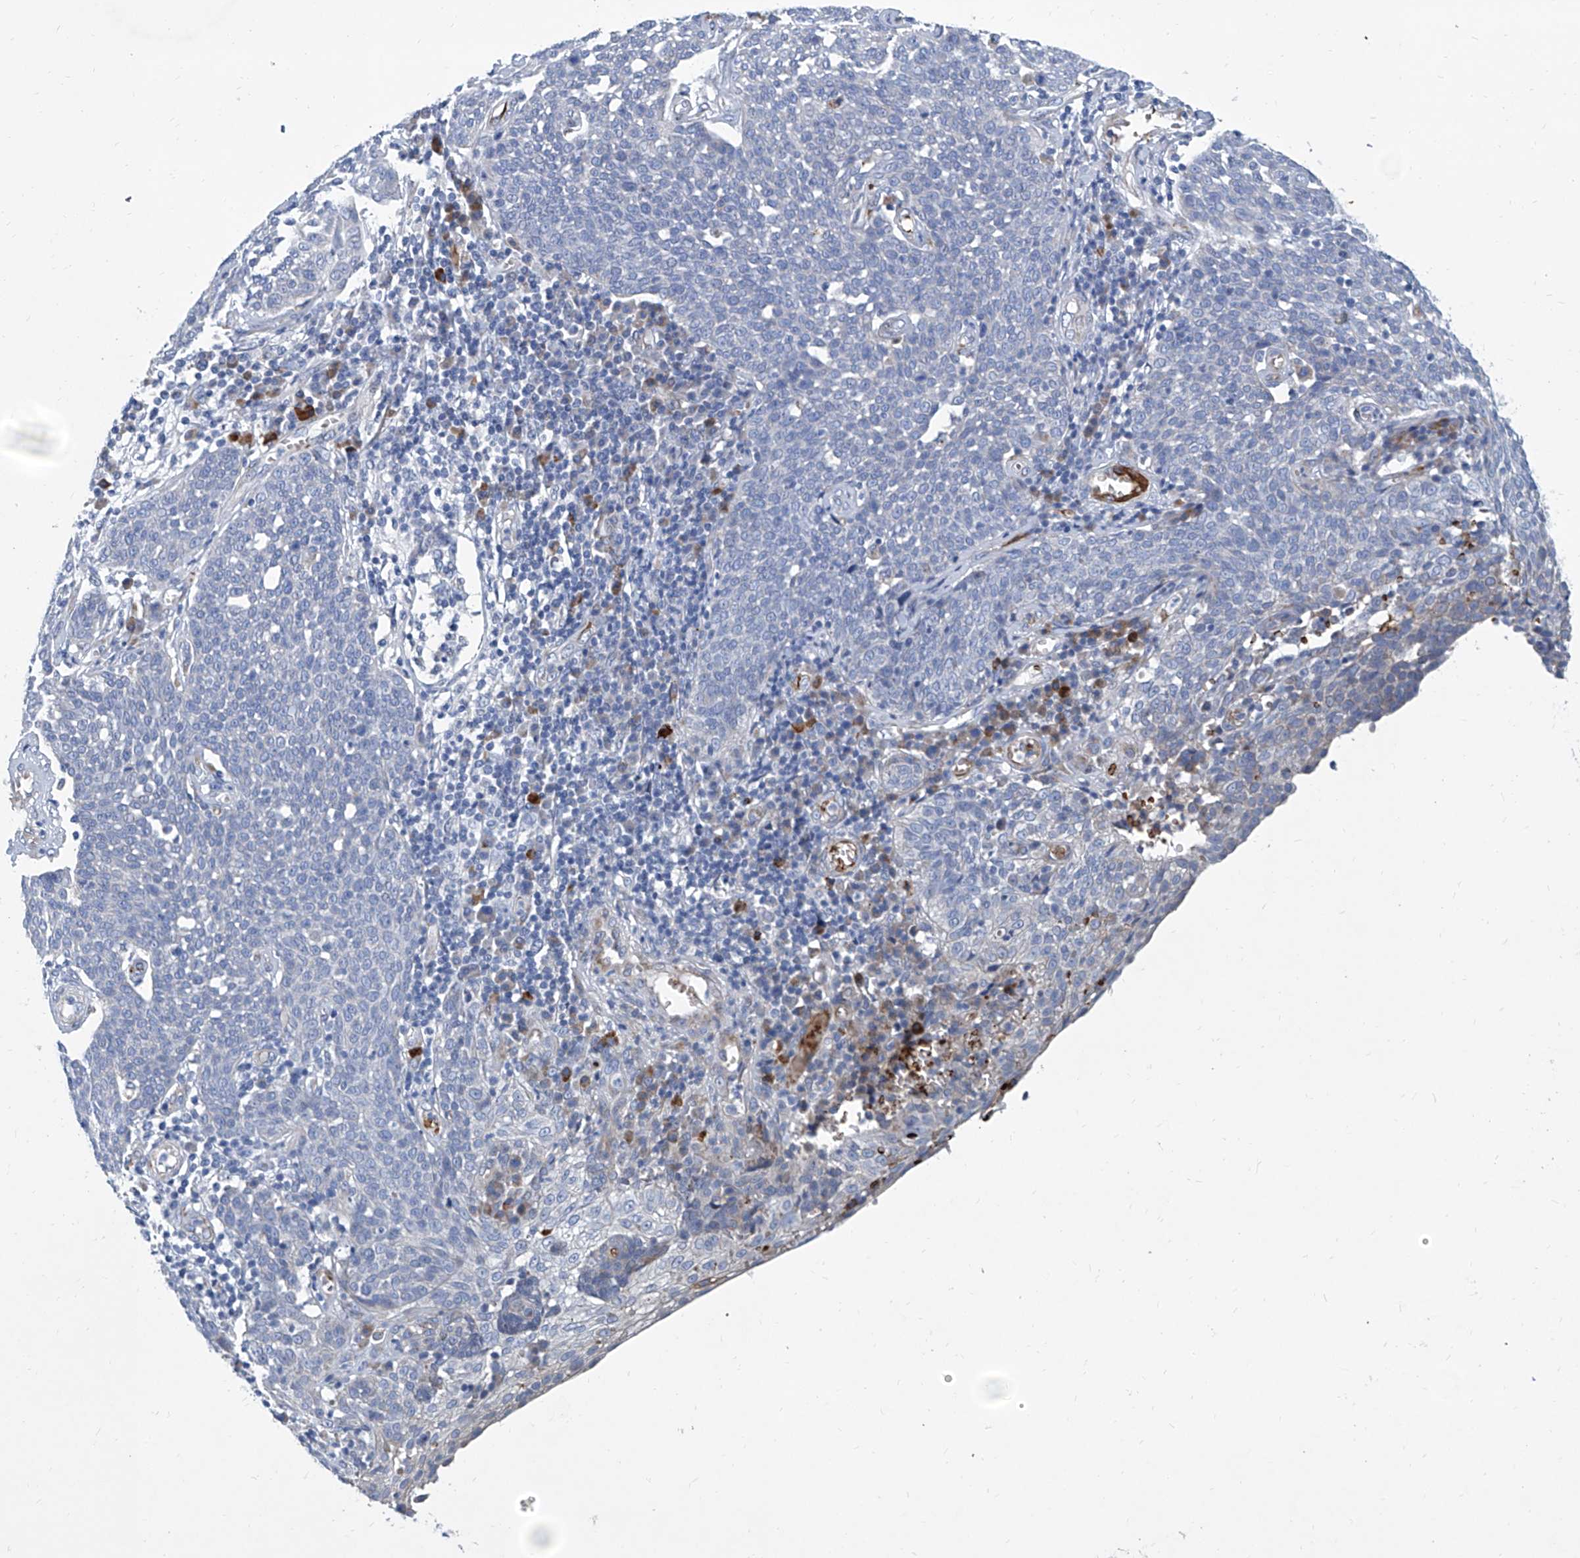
{"staining": {"intensity": "negative", "quantity": "none", "location": "none"}, "tissue": "cervical cancer", "cell_type": "Tumor cells", "image_type": "cancer", "snomed": [{"axis": "morphology", "description": "Squamous cell carcinoma, NOS"}, {"axis": "topography", "description": "Cervix"}], "caption": "A histopathology image of human squamous cell carcinoma (cervical) is negative for staining in tumor cells.", "gene": "FPR2", "patient": {"sex": "female", "age": 34}}